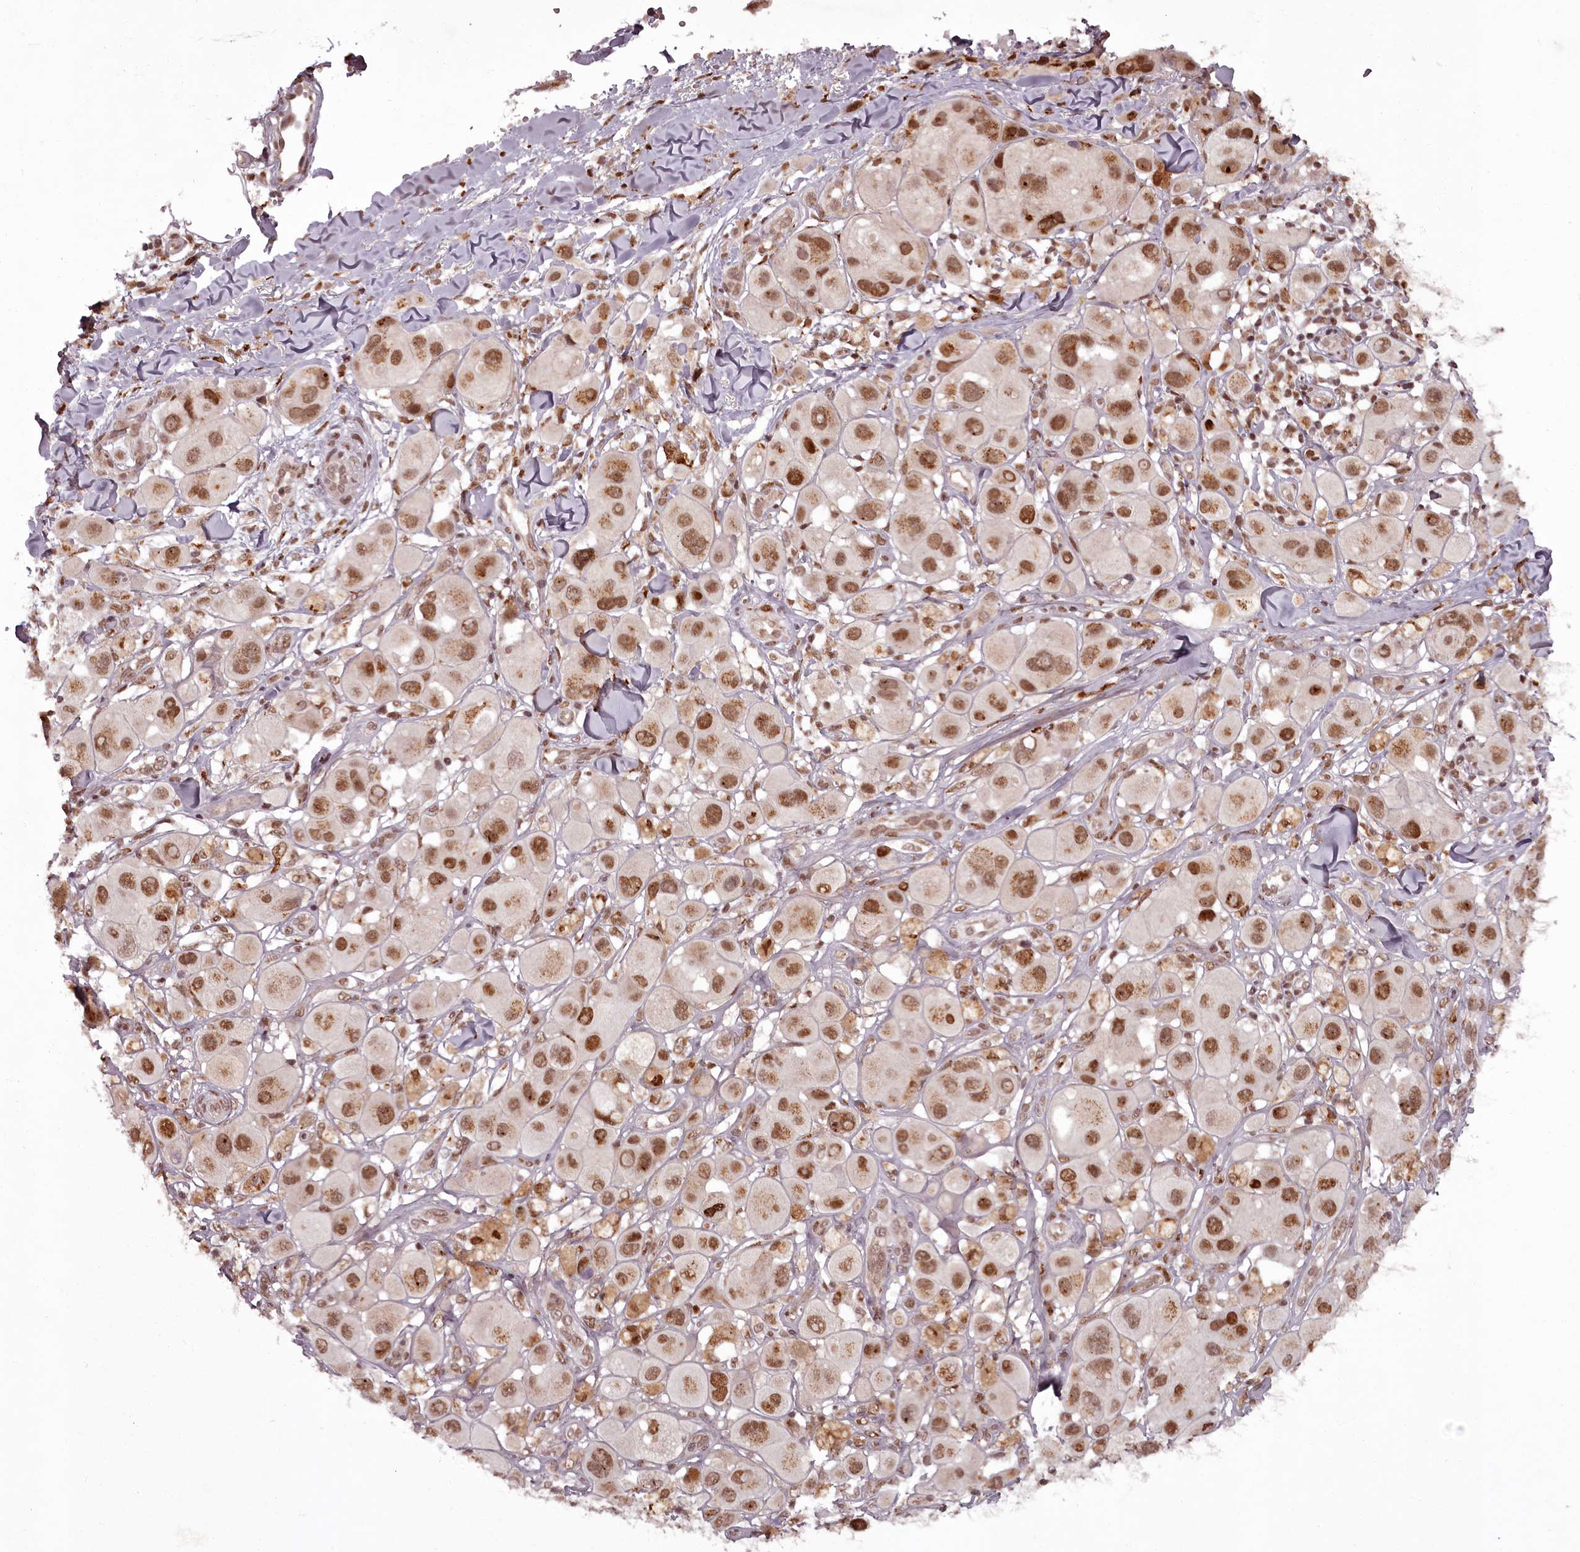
{"staining": {"intensity": "moderate", "quantity": ">75%", "location": "nuclear"}, "tissue": "melanoma", "cell_type": "Tumor cells", "image_type": "cancer", "snomed": [{"axis": "morphology", "description": "Malignant melanoma, Metastatic site"}, {"axis": "topography", "description": "Skin"}], "caption": "A high-resolution micrograph shows immunohistochemistry (IHC) staining of malignant melanoma (metastatic site), which exhibits moderate nuclear staining in approximately >75% of tumor cells.", "gene": "CEP83", "patient": {"sex": "male", "age": 41}}